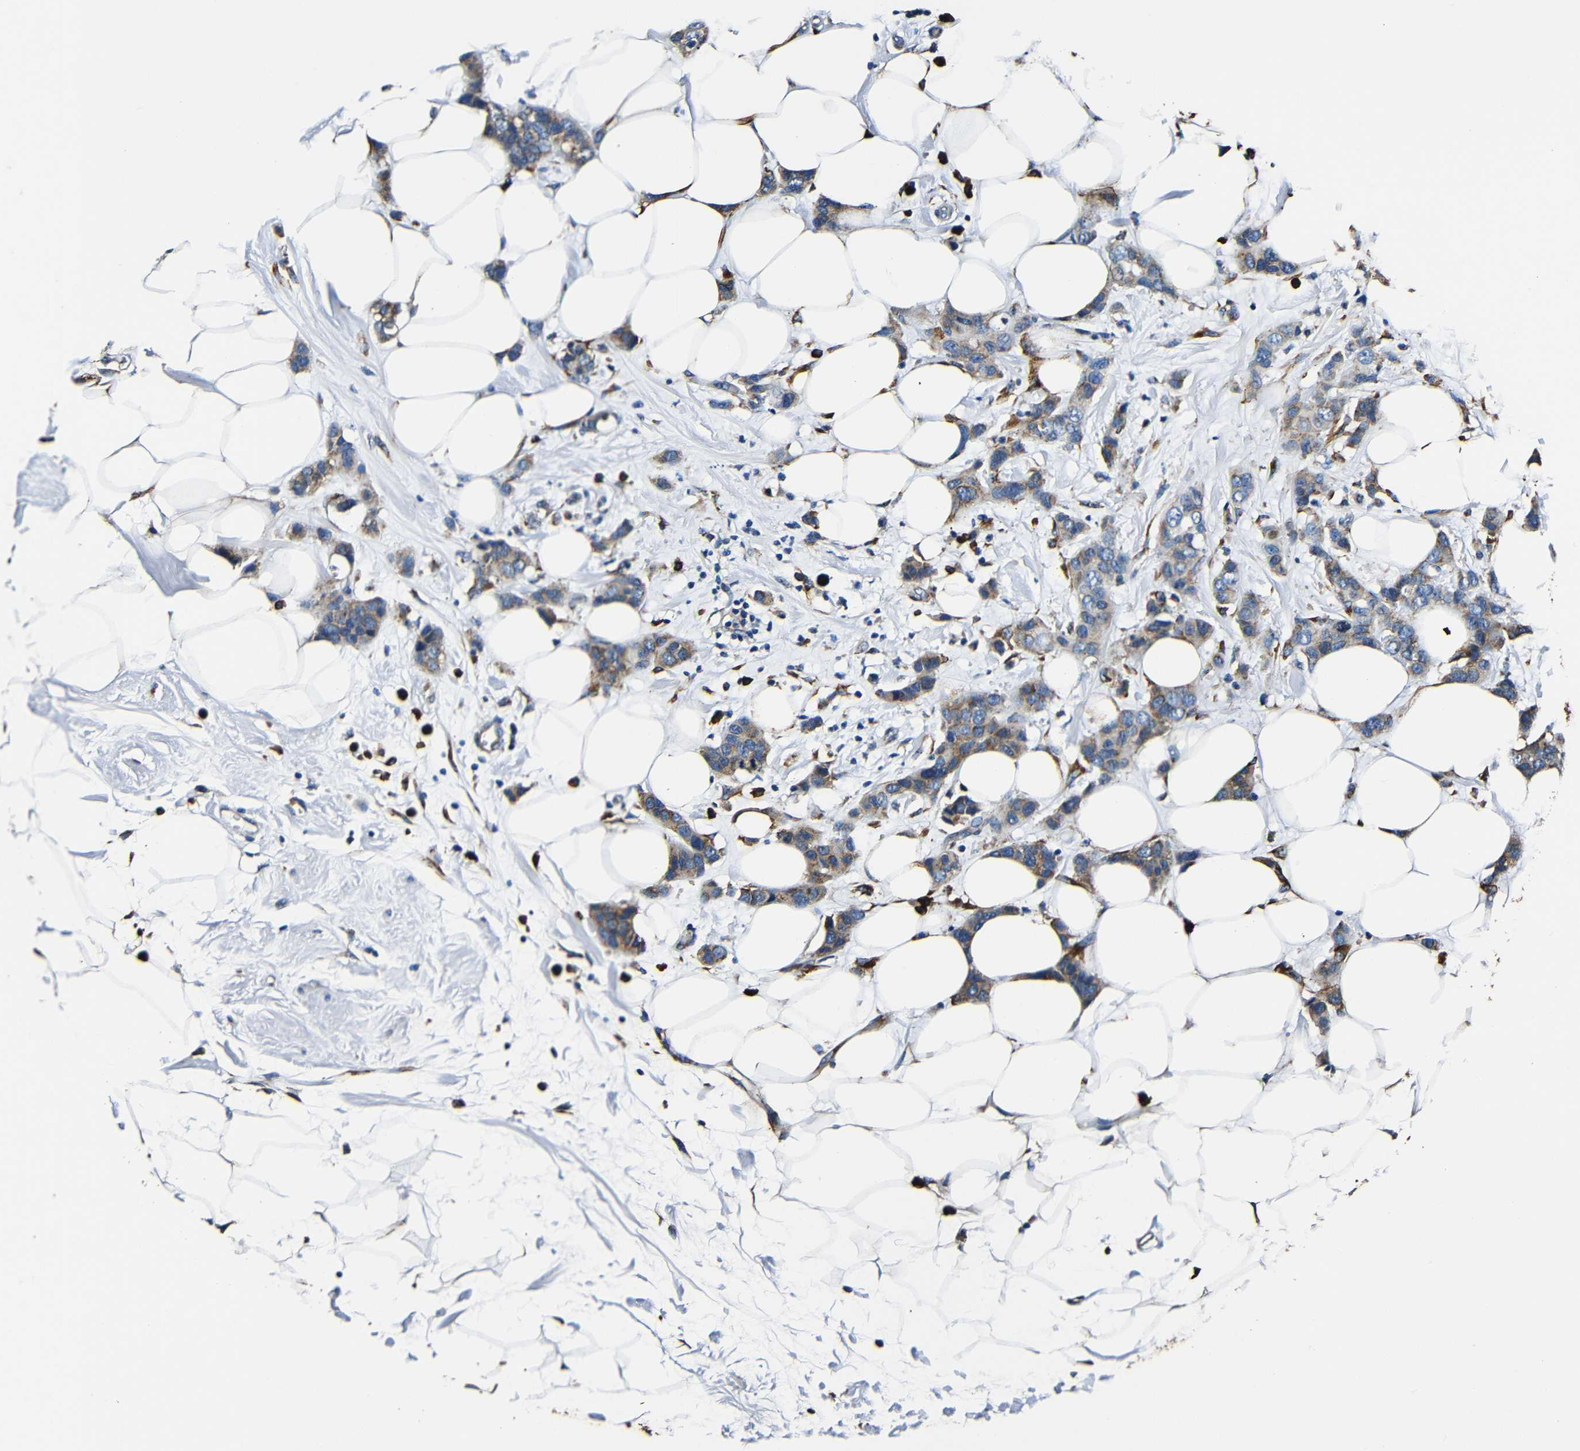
{"staining": {"intensity": "moderate", "quantity": ">75%", "location": "cytoplasmic/membranous"}, "tissue": "breast cancer", "cell_type": "Tumor cells", "image_type": "cancer", "snomed": [{"axis": "morphology", "description": "Normal tissue, NOS"}, {"axis": "morphology", "description": "Duct carcinoma"}, {"axis": "topography", "description": "Breast"}], "caption": "Moderate cytoplasmic/membranous positivity is appreciated in approximately >75% of tumor cells in breast cancer (intraductal carcinoma). Nuclei are stained in blue.", "gene": "RRBP1", "patient": {"sex": "female", "age": 50}}